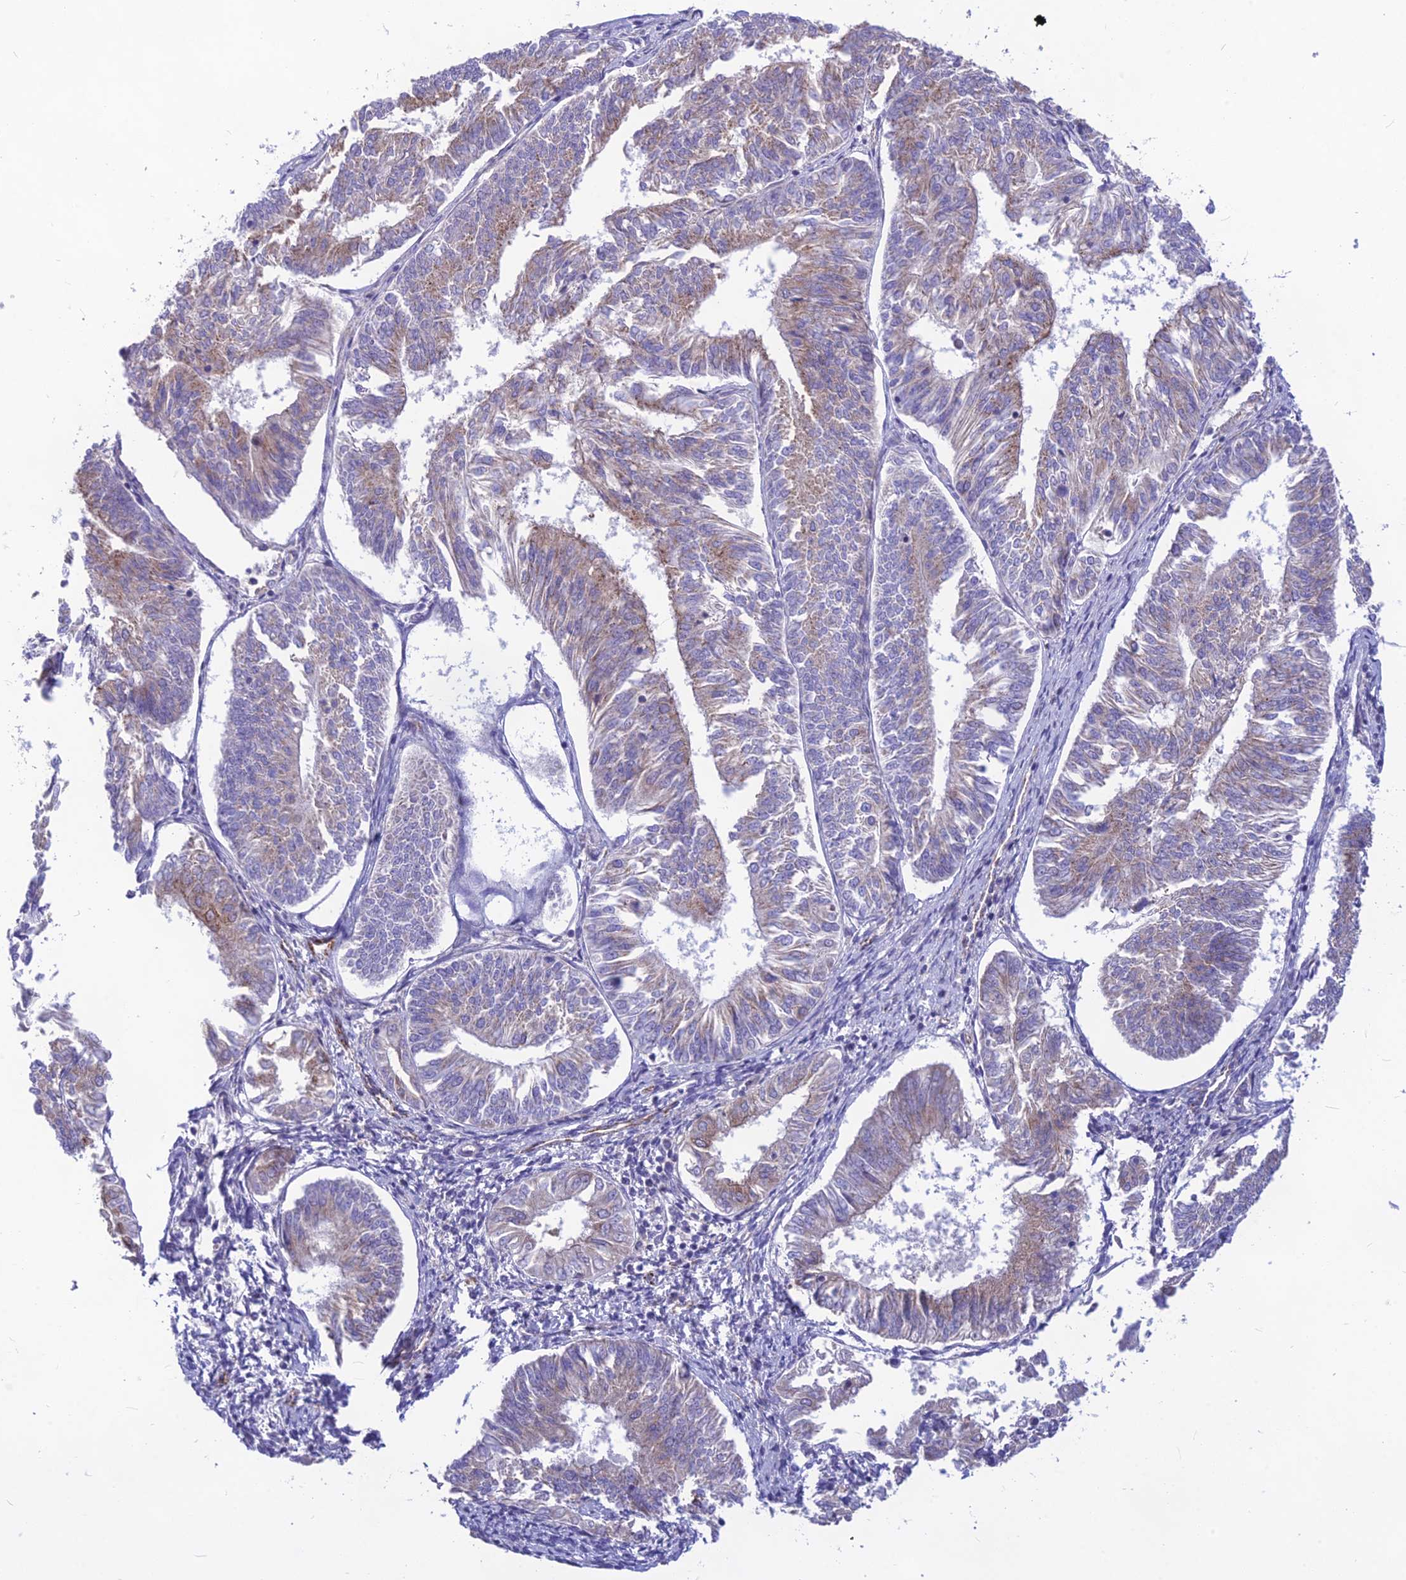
{"staining": {"intensity": "weak", "quantity": "<25%", "location": "cytoplasmic/membranous"}, "tissue": "endometrial cancer", "cell_type": "Tumor cells", "image_type": "cancer", "snomed": [{"axis": "morphology", "description": "Adenocarcinoma, NOS"}, {"axis": "topography", "description": "Endometrium"}], "caption": "The image demonstrates no significant staining in tumor cells of endometrial cancer (adenocarcinoma).", "gene": "PTCD2", "patient": {"sex": "female", "age": 58}}